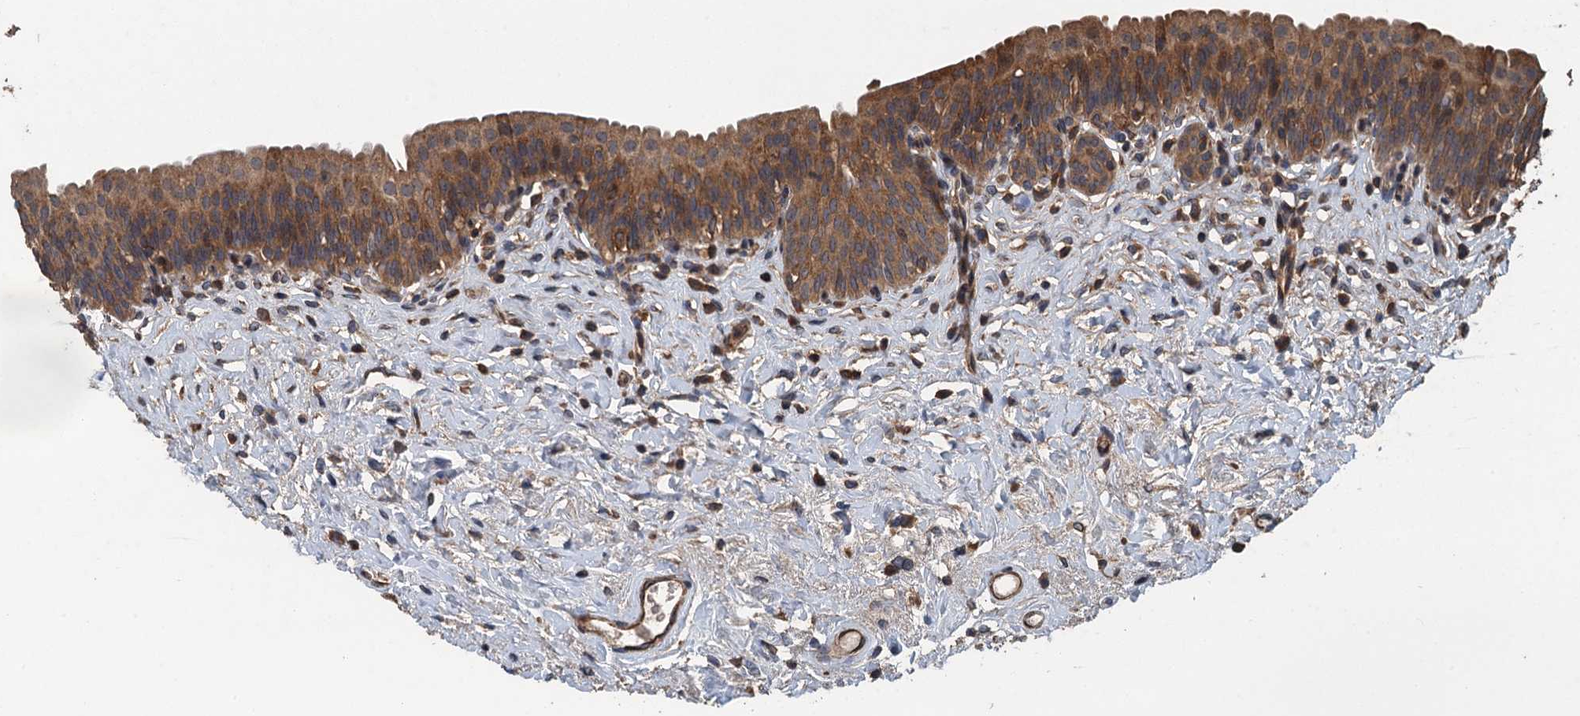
{"staining": {"intensity": "moderate", "quantity": ">75%", "location": "cytoplasmic/membranous"}, "tissue": "urinary bladder", "cell_type": "Urothelial cells", "image_type": "normal", "snomed": [{"axis": "morphology", "description": "Normal tissue, NOS"}, {"axis": "topography", "description": "Urinary bladder"}], "caption": "High-power microscopy captured an IHC histopathology image of unremarkable urinary bladder, revealing moderate cytoplasmic/membranous positivity in about >75% of urothelial cells.", "gene": "BORCS5", "patient": {"sex": "male", "age": 83}}